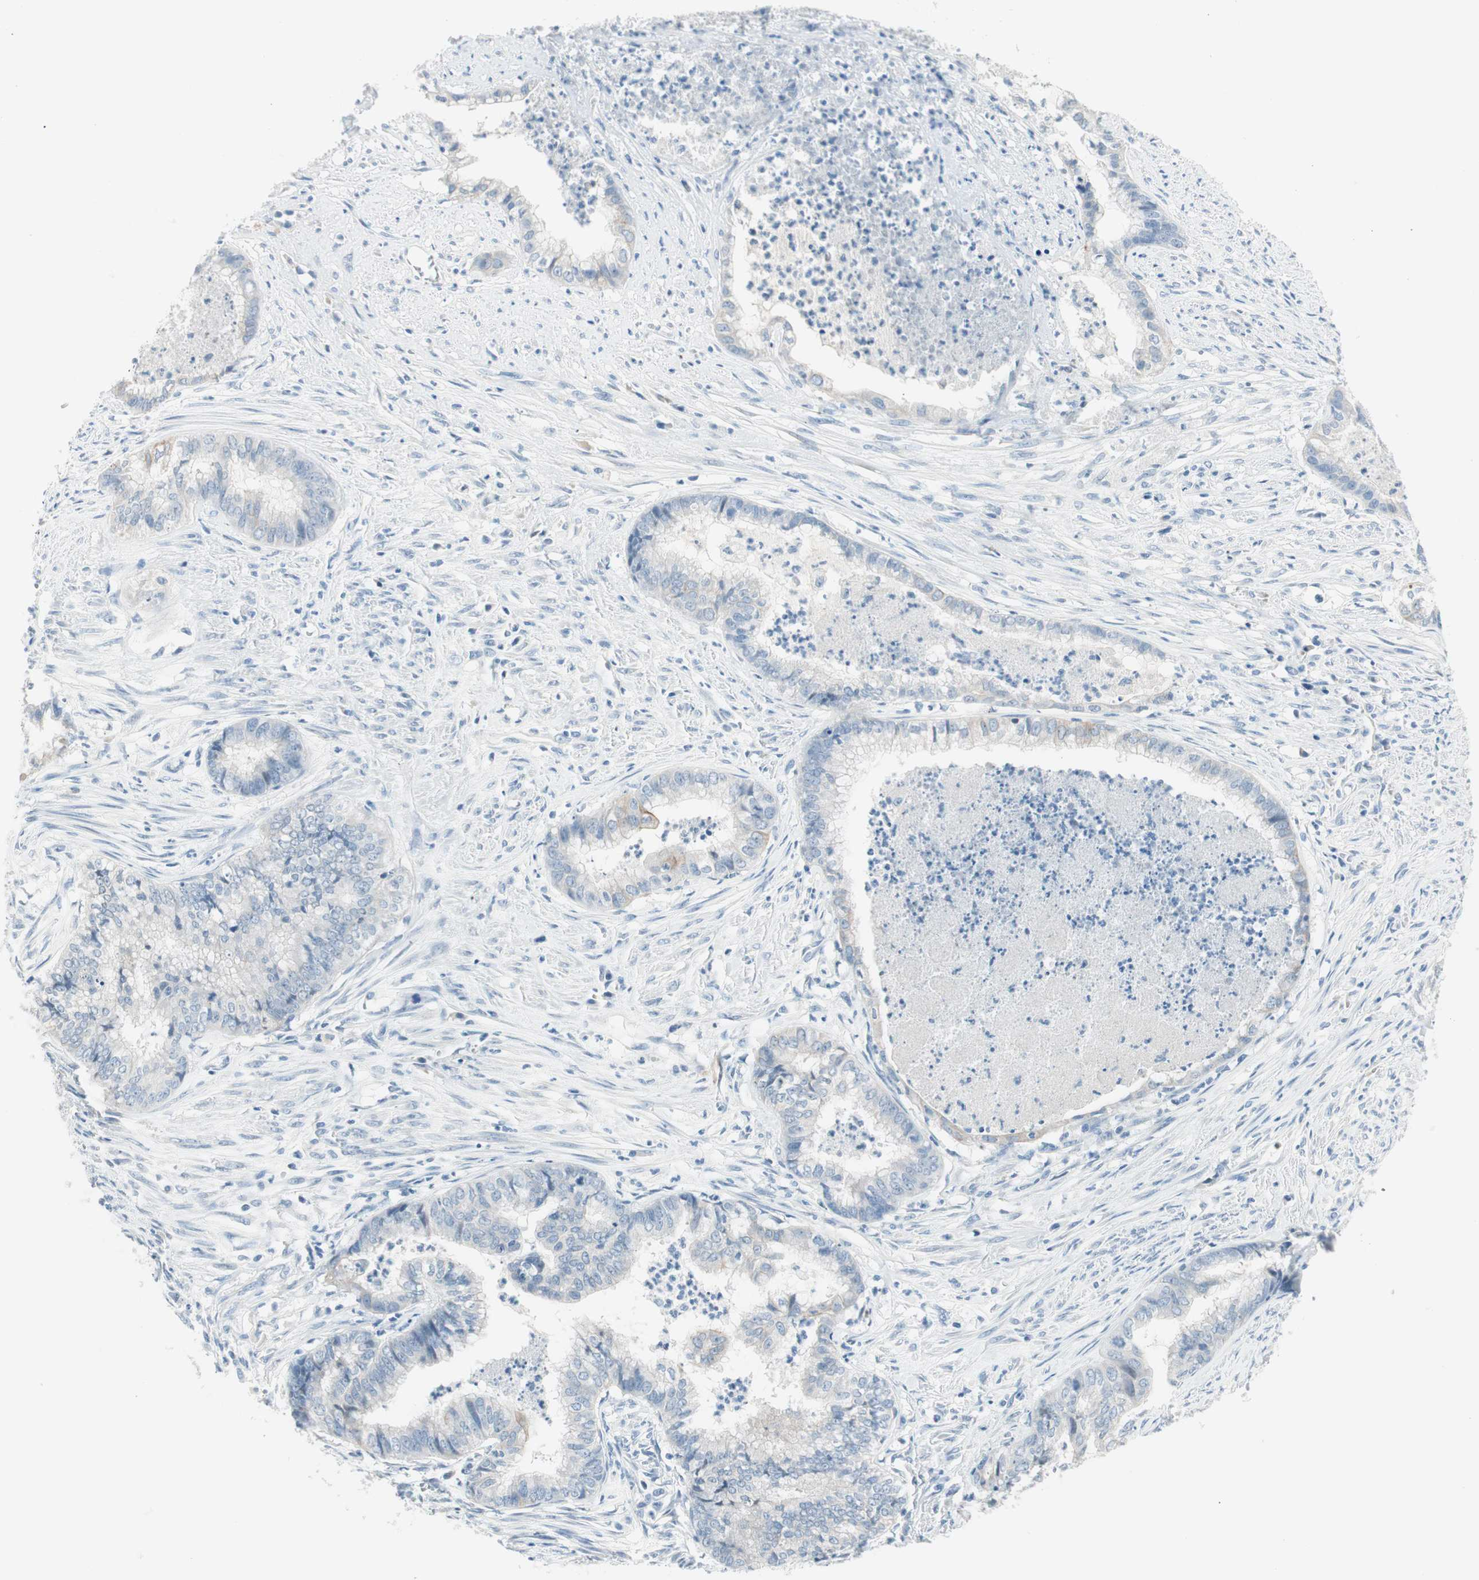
{"staining": {"intensity": "negative", "quantity": "none", "location": "none"}, "tissue": "endometrial cancer", "cell_type": "Tumor cells", "image_type": "cancer", "snomed": [{"axis": "morphology", "description": "Necrosis, NOS"}, {"axis": "morphology", "description": "Adenocarcinoma, NOS"}, {"axis": "topography", "description": "Endometrium"}], "caption": "IHC of human endometrial cancer demonstrates no positivity in tumor cells.", "gene": "GNAO1", "patient": {"sex": "female", "age": 79}}